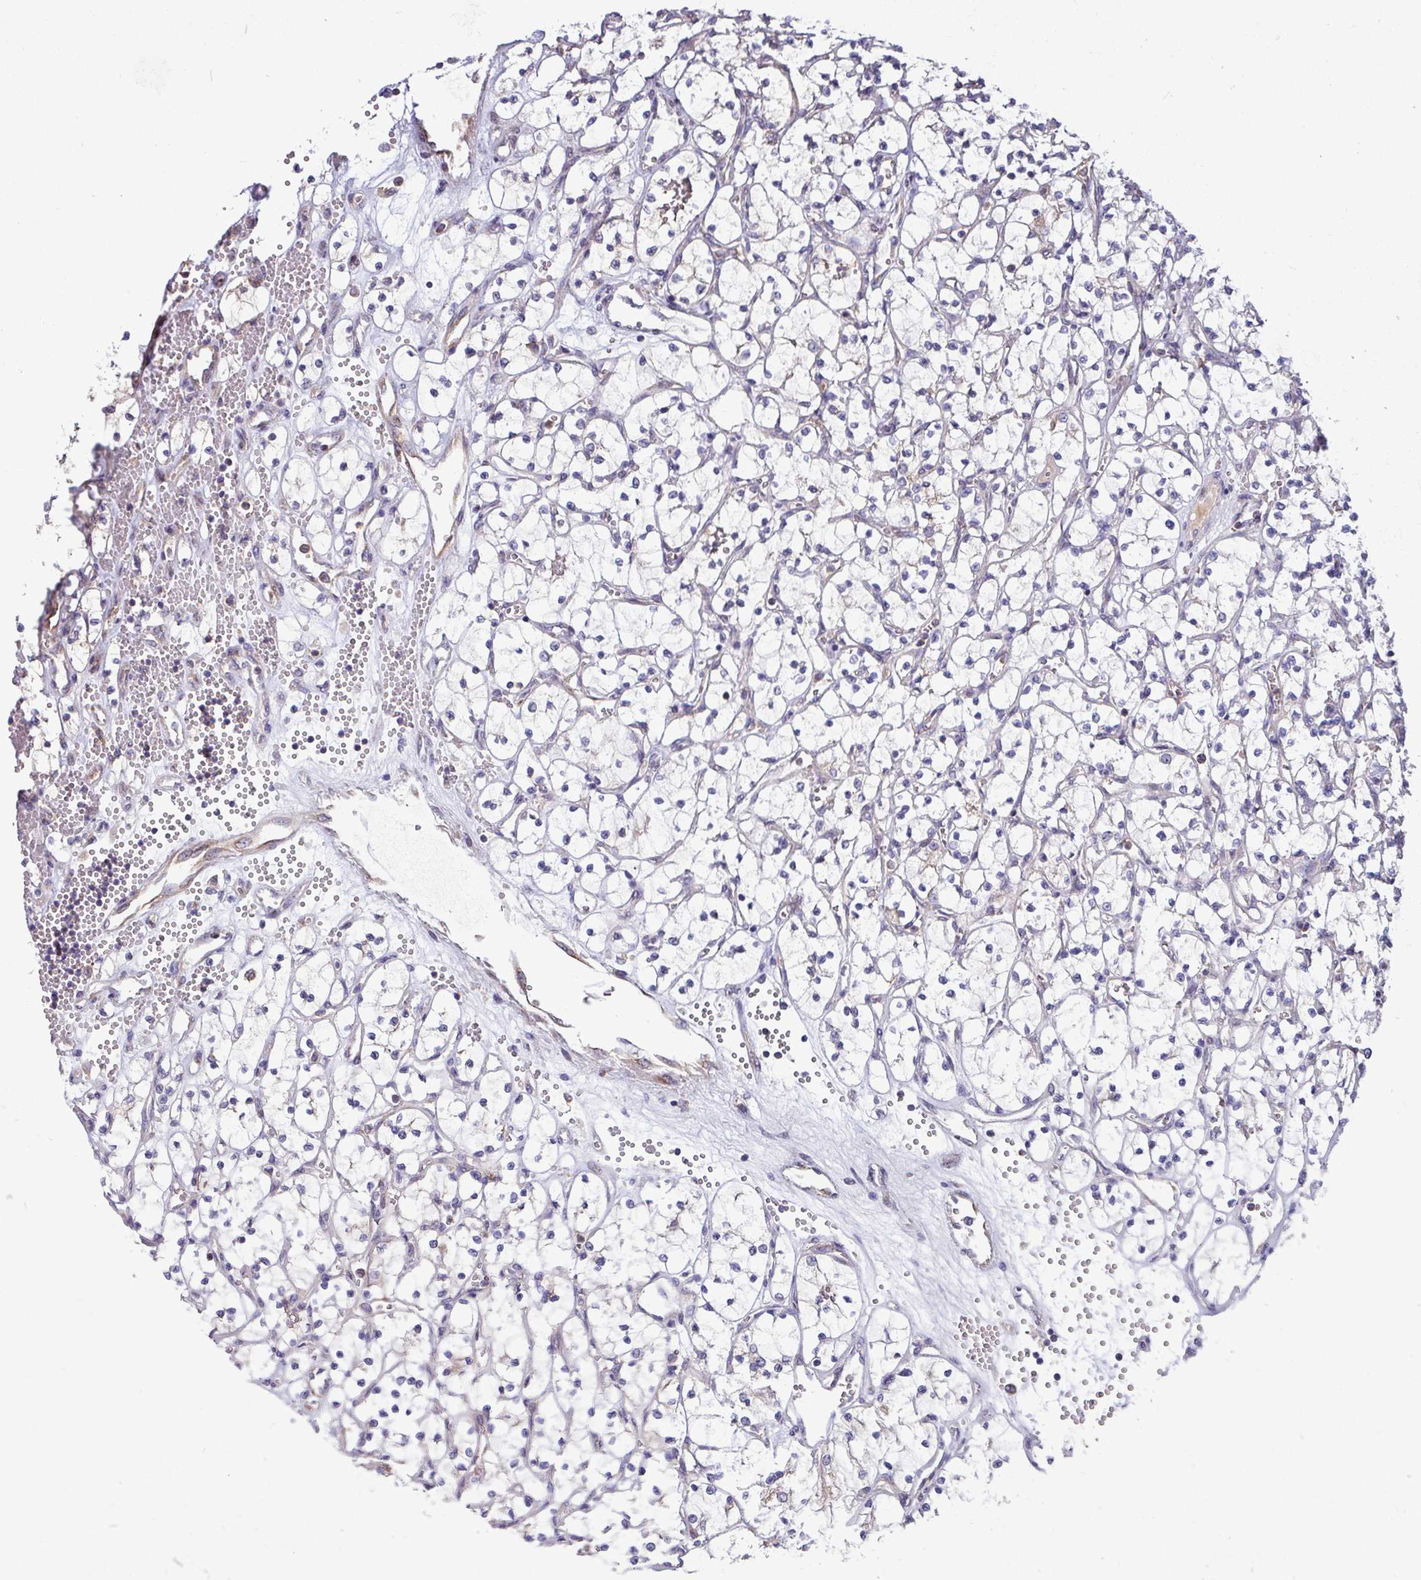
{"staining": {"intensity": "negative", "quantity": "none", "location": "none"}, "tissue": "renal cancer", "cell_type": "Tumor cells", "image_type": "cancer", "snomed": [{"axis": "morphology", "description": "Adenocarcinoma, NOS"}, {"axis": "topography", "description": "Kidney"}], "caption": "The IHC histopathology image has no significant expression in tumor cells of adenocarcinoma (renal) tissue.", "gene": "LSM12", "patient": {"sex": "female", "age": 69}}